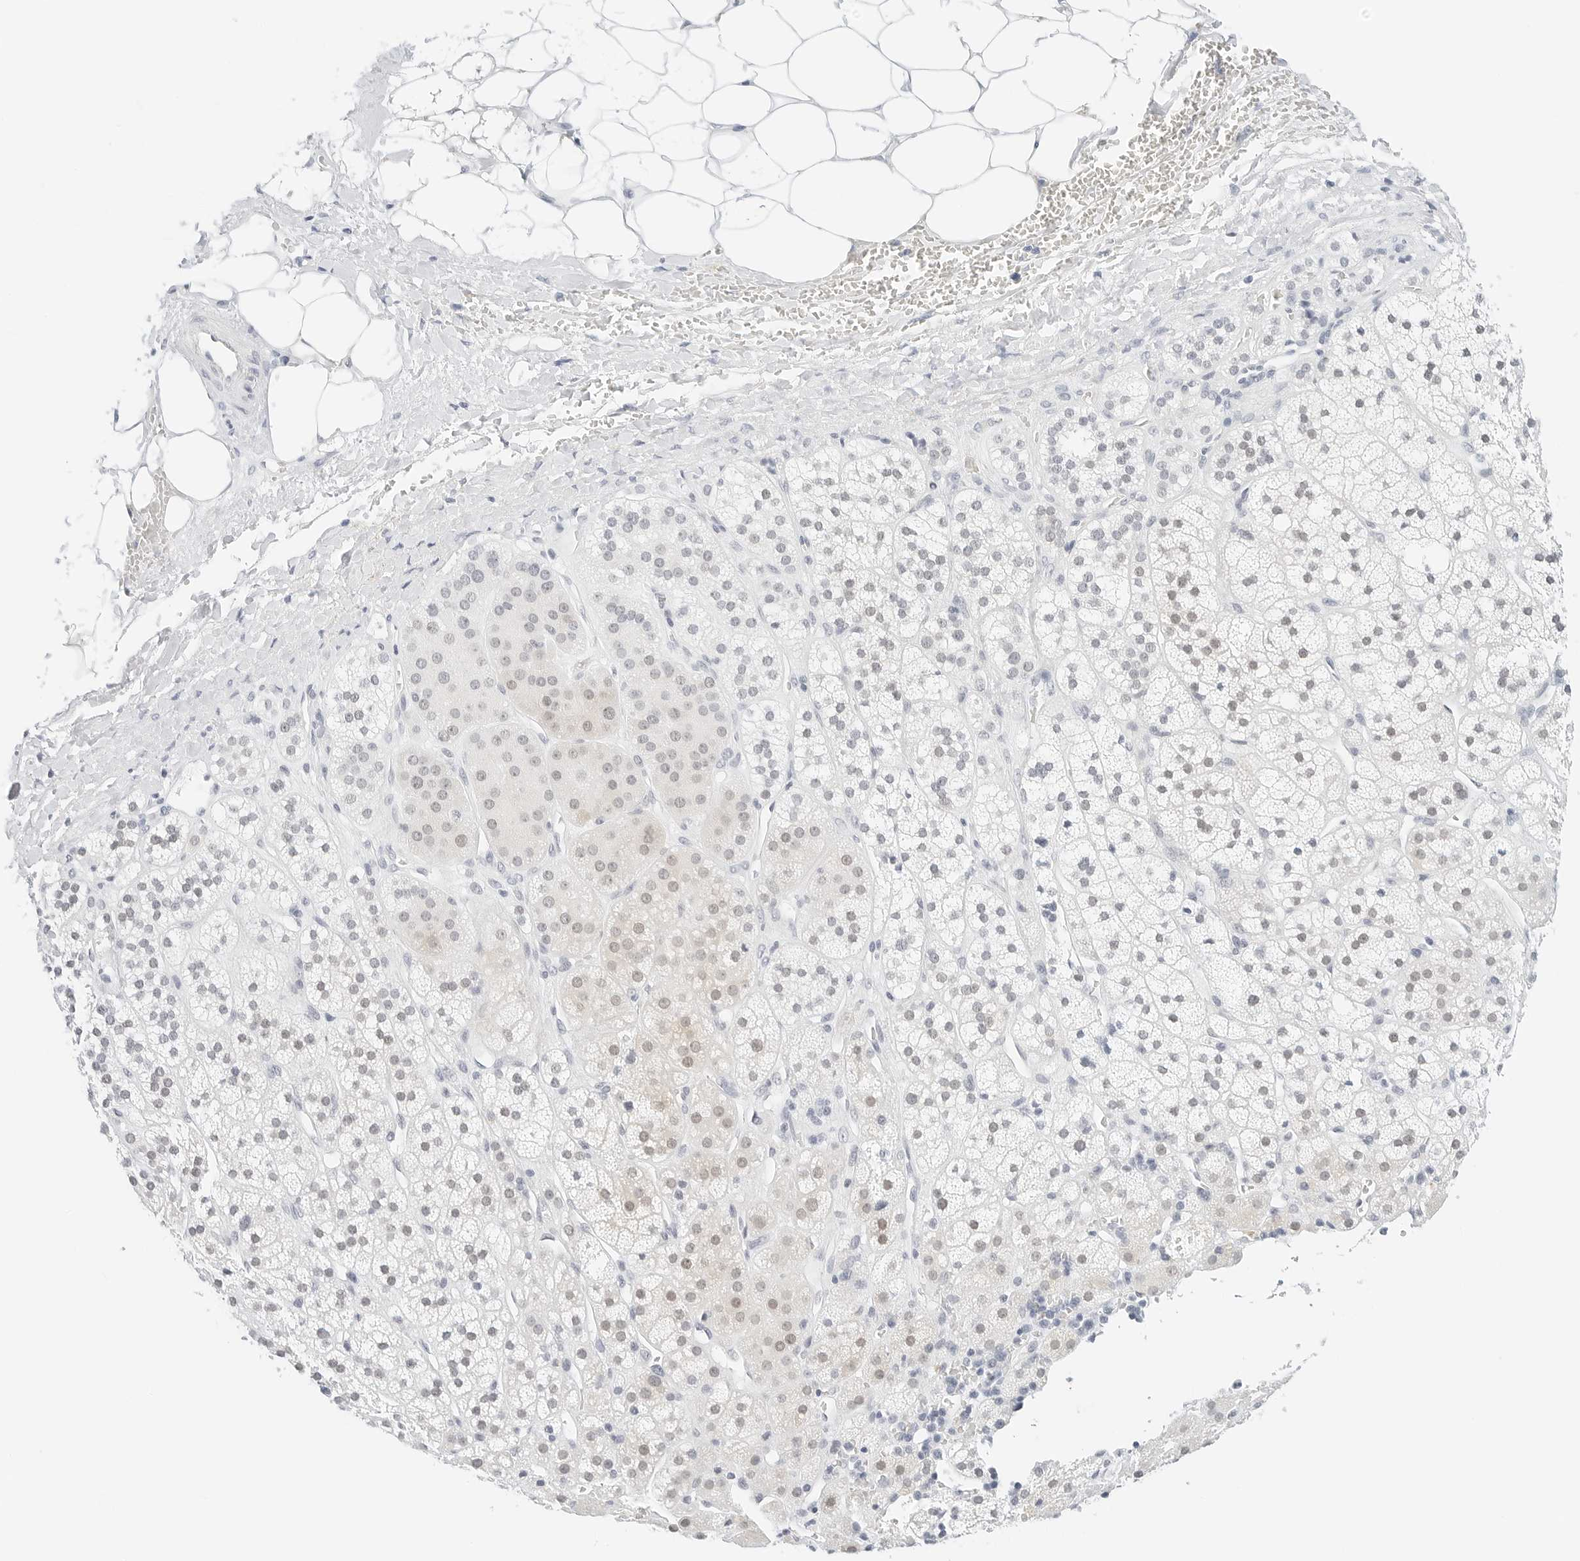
{"staining": {"intensity": "weak", "quantity": "25%-75%", "location": "nuclear"}, "tissue": "adrenal gland", "cell_type": "Glandular cells", "image_type": "normal", "snomed": [{"axis": "morphology", "description": "Normal tissue, NOS"}, {"axis": "topography", "description": "Adrenal gland"}], "caption": "Immunohistochemistry of benign adrenal gland reveals low levels of weak nuclear positivity in approximately 25%-75% of glandular cells.", "gene": "CD22", "patient": {"sex": "male", "age": 56}}